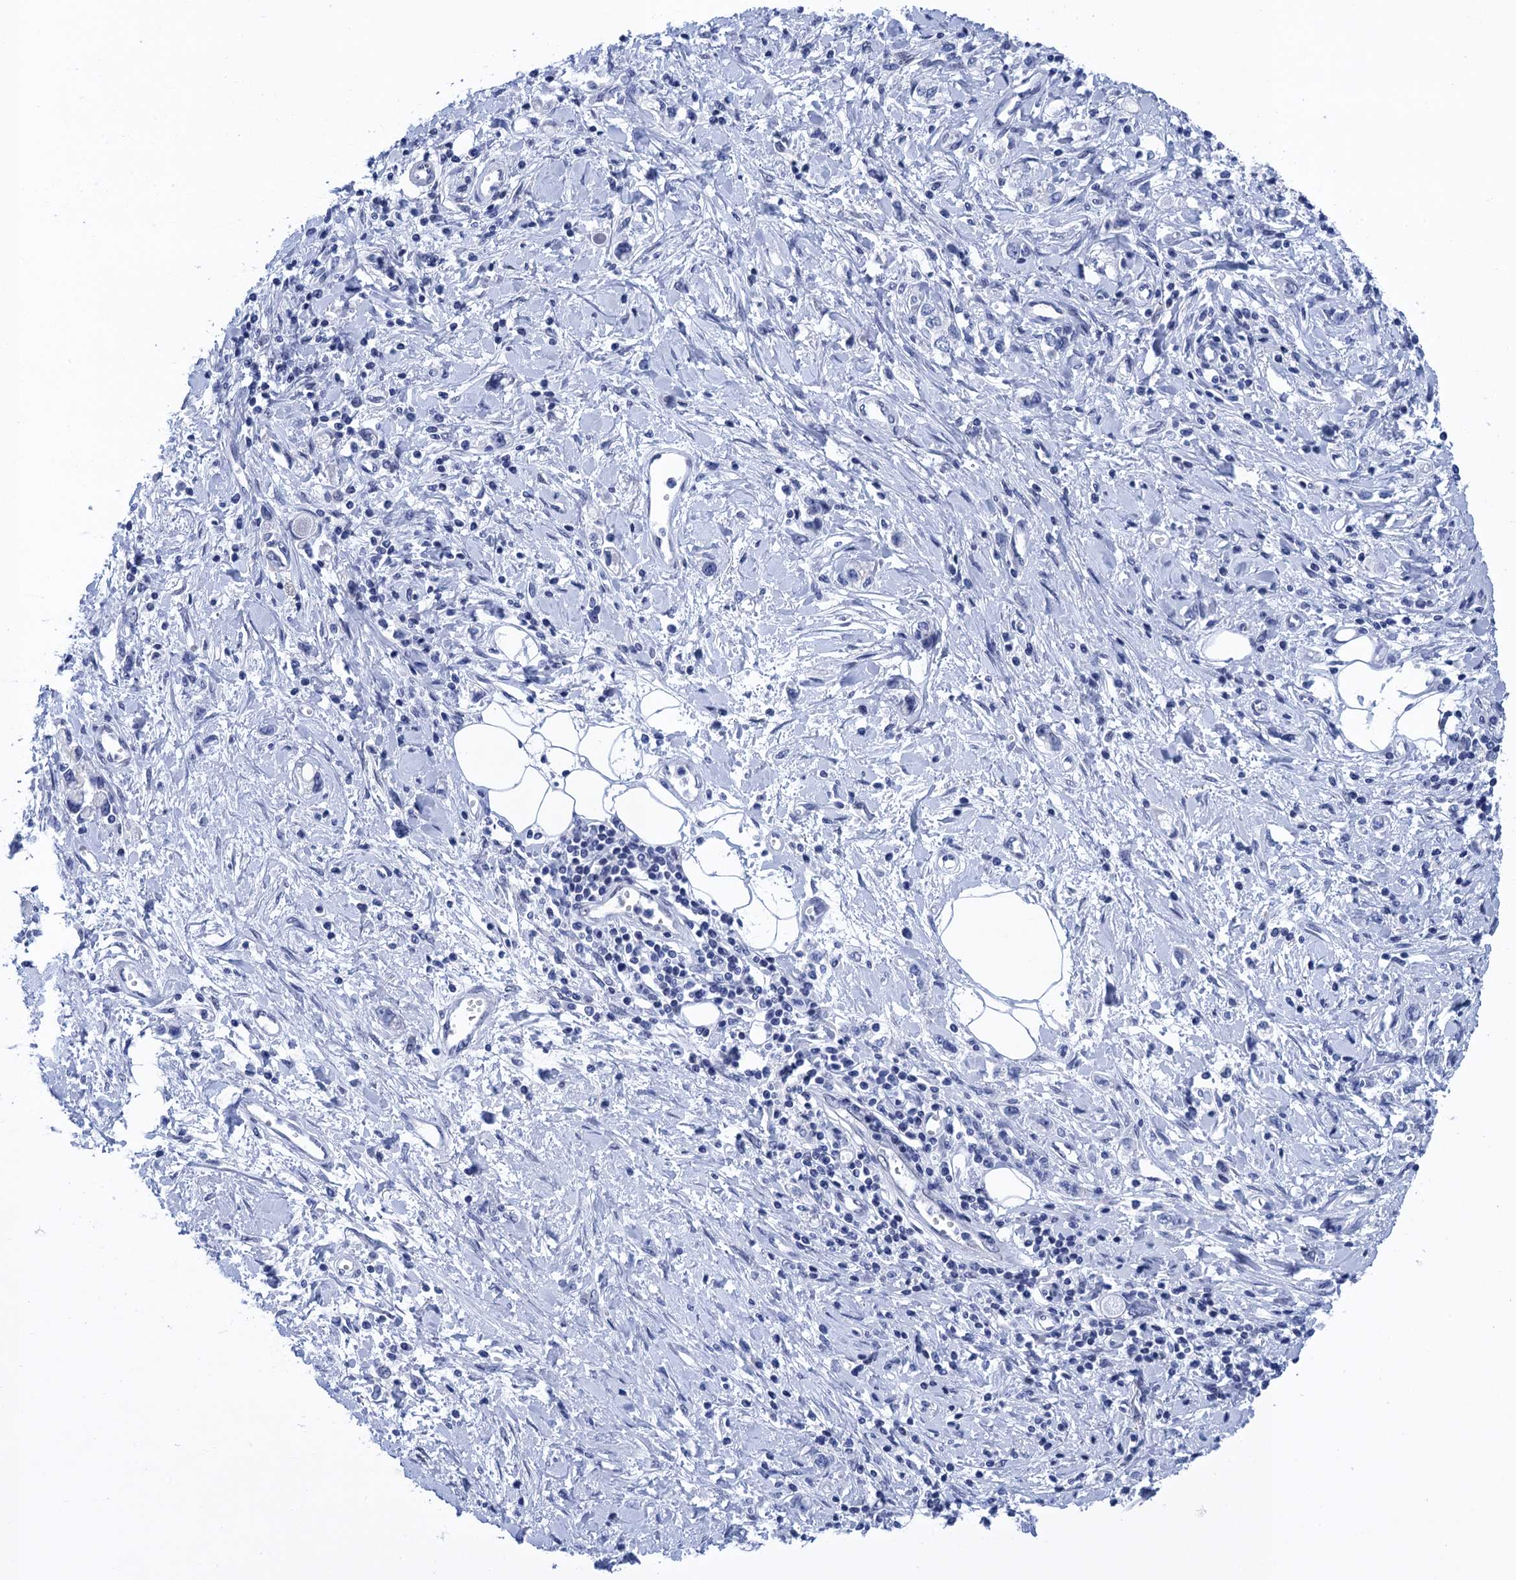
{"staining": {"intensity": "negative", "quantity": "none", "location": "none"}, "tissue": "stomach cancer", "cell_type": "Tumor cells", "image_type": "cancer", "snomed": [{"axis": "morphology", "description": "Adenocarcinoma, NOS"}, {"axis": "topography", "description": "Stomach"}], "caption": "A photomicrograph of human stomach adenocarcinoma is negative for staining in tumor cells.", "gene": "METTL25", "patient": {"sex": "female", "age": 76}}